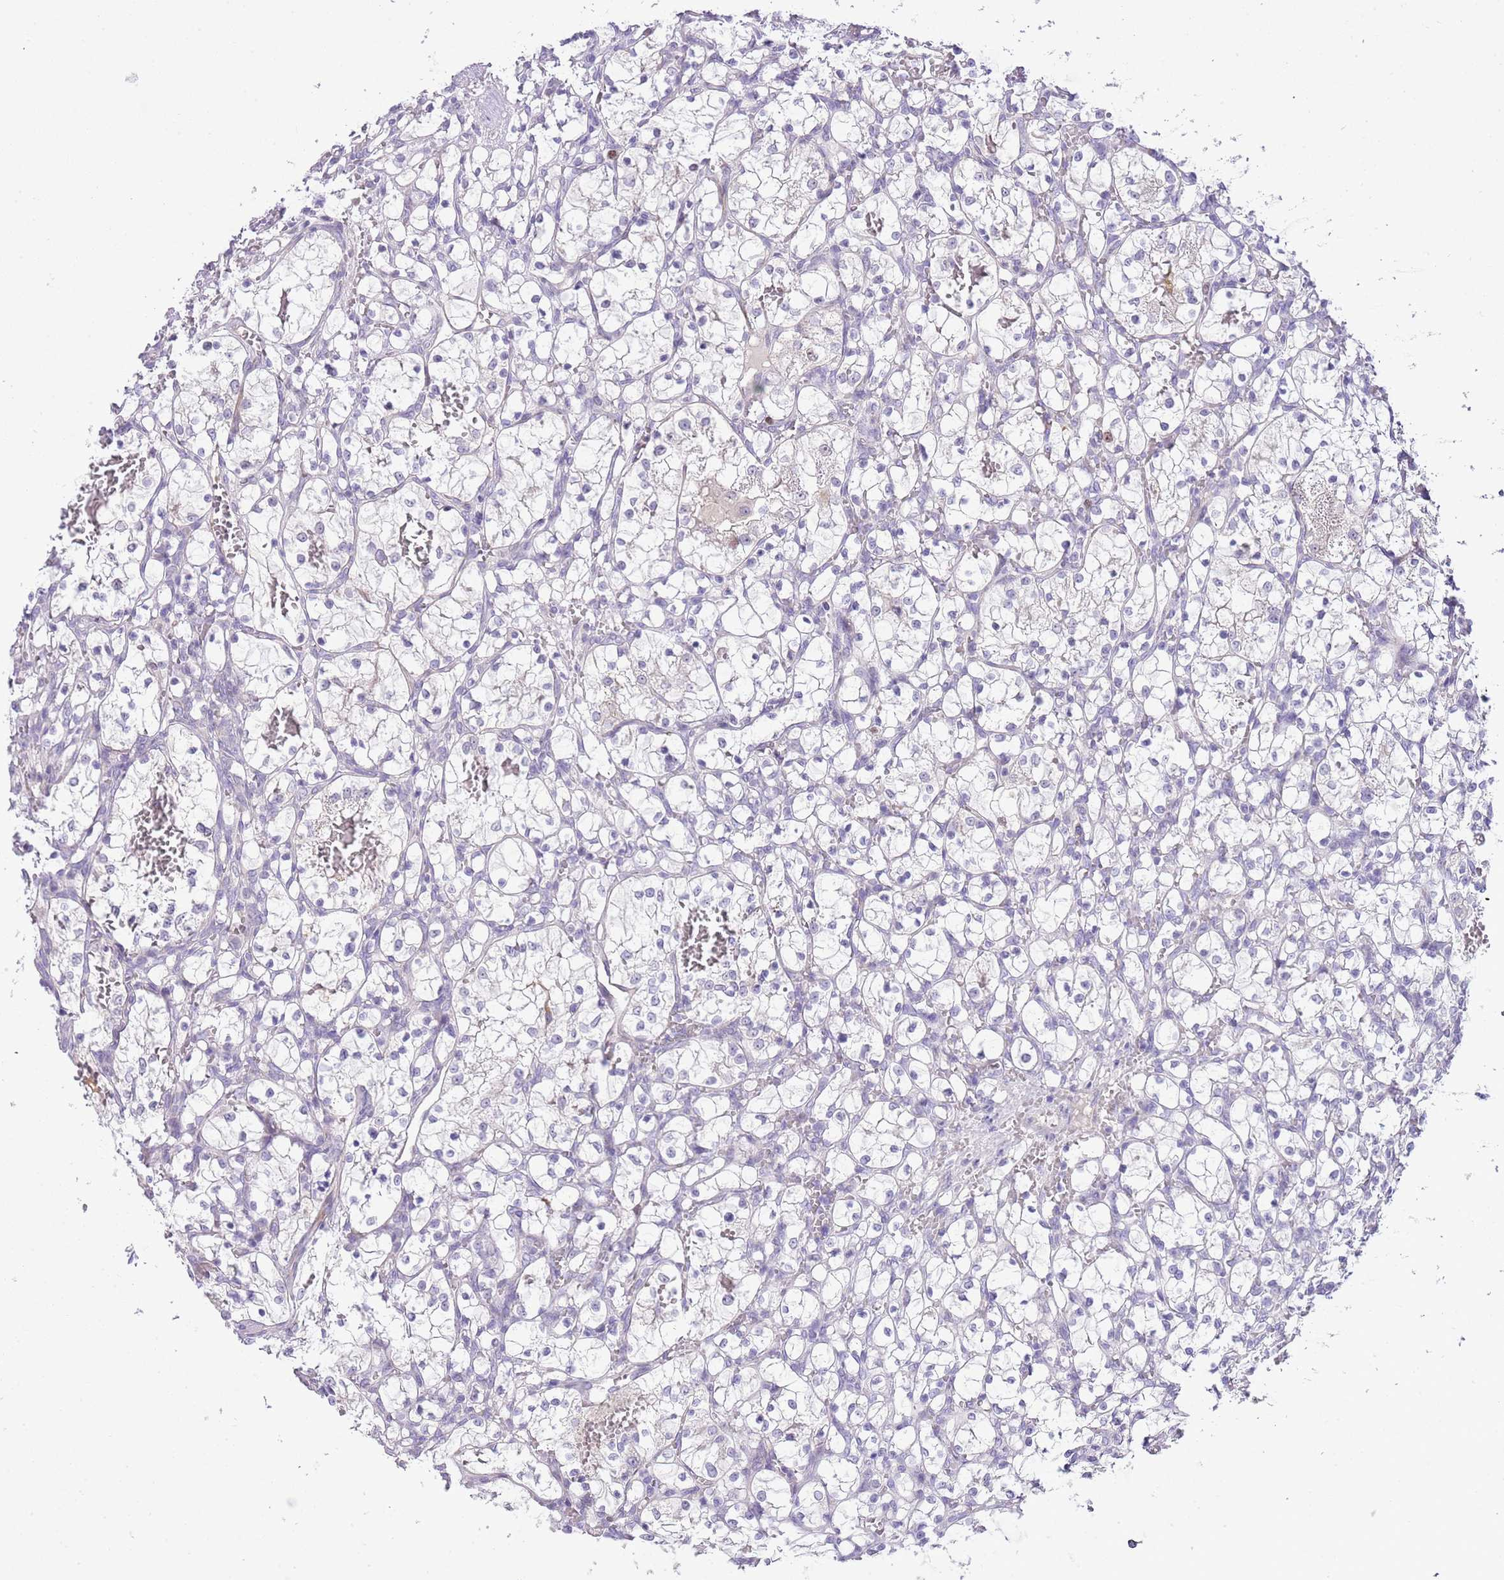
{"staining": {"intensity": "negative", "quantity": "none", "location": "none"}, "tissue": "renal cancer", "cell_type": "Tumor cells", "image_type": "cancer", "snomed": [{"axis": "morphology", "description": "Adenocarcinoma, NOS"}, {"axis": "topography", "description": "Kidney"}], "caption": "Tumor cells are negative for brown protein staining in renal cancer.", "gene": "FBRSL1", "patient": {"sex": "female", "age": 69}}